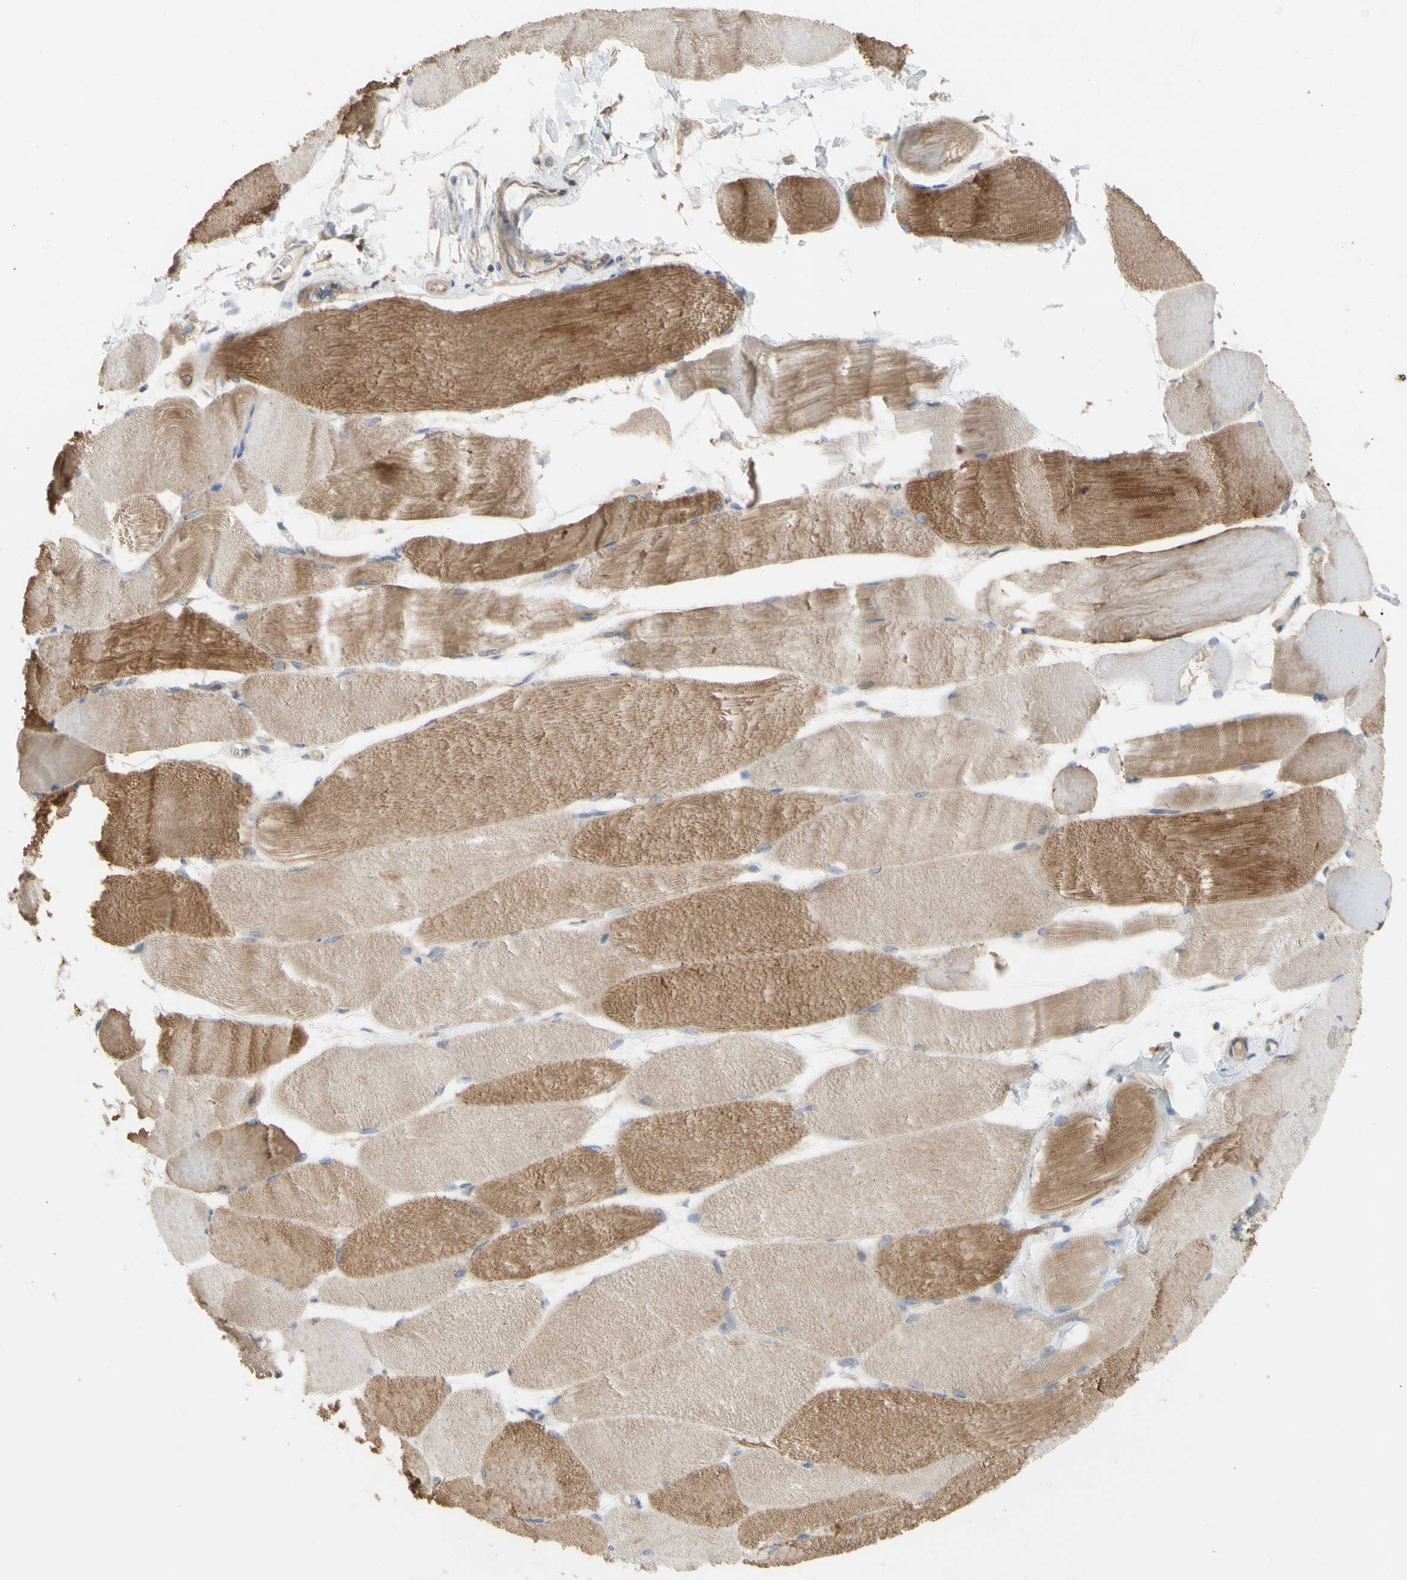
{"staining": {"intensity": "moderate", "quantity": "25%-75%", "location": "cytoplasmic/membranous"}, "tissue": "skeletal muscle", "cell_type": "Myocytes", "image_type": "normal", "snomed": [{"axis": "morphology", "description": "Normal tissue, NOS"}, {"axis": "morphology", "description": "Squamous cell carcinoma, NOS"}, {"axis": "topography", "description": "Skeletal muscle"}], "caption": "Immunohistochemistry (IHC) of unremarkable human skeletal muscle reveals medium levels of moderate cytoplasmic/membranous expression in approximately 25%-75% of myocytes.", "gene": "NECTIN3", "patient": {"sex": "male", "age": 51}}